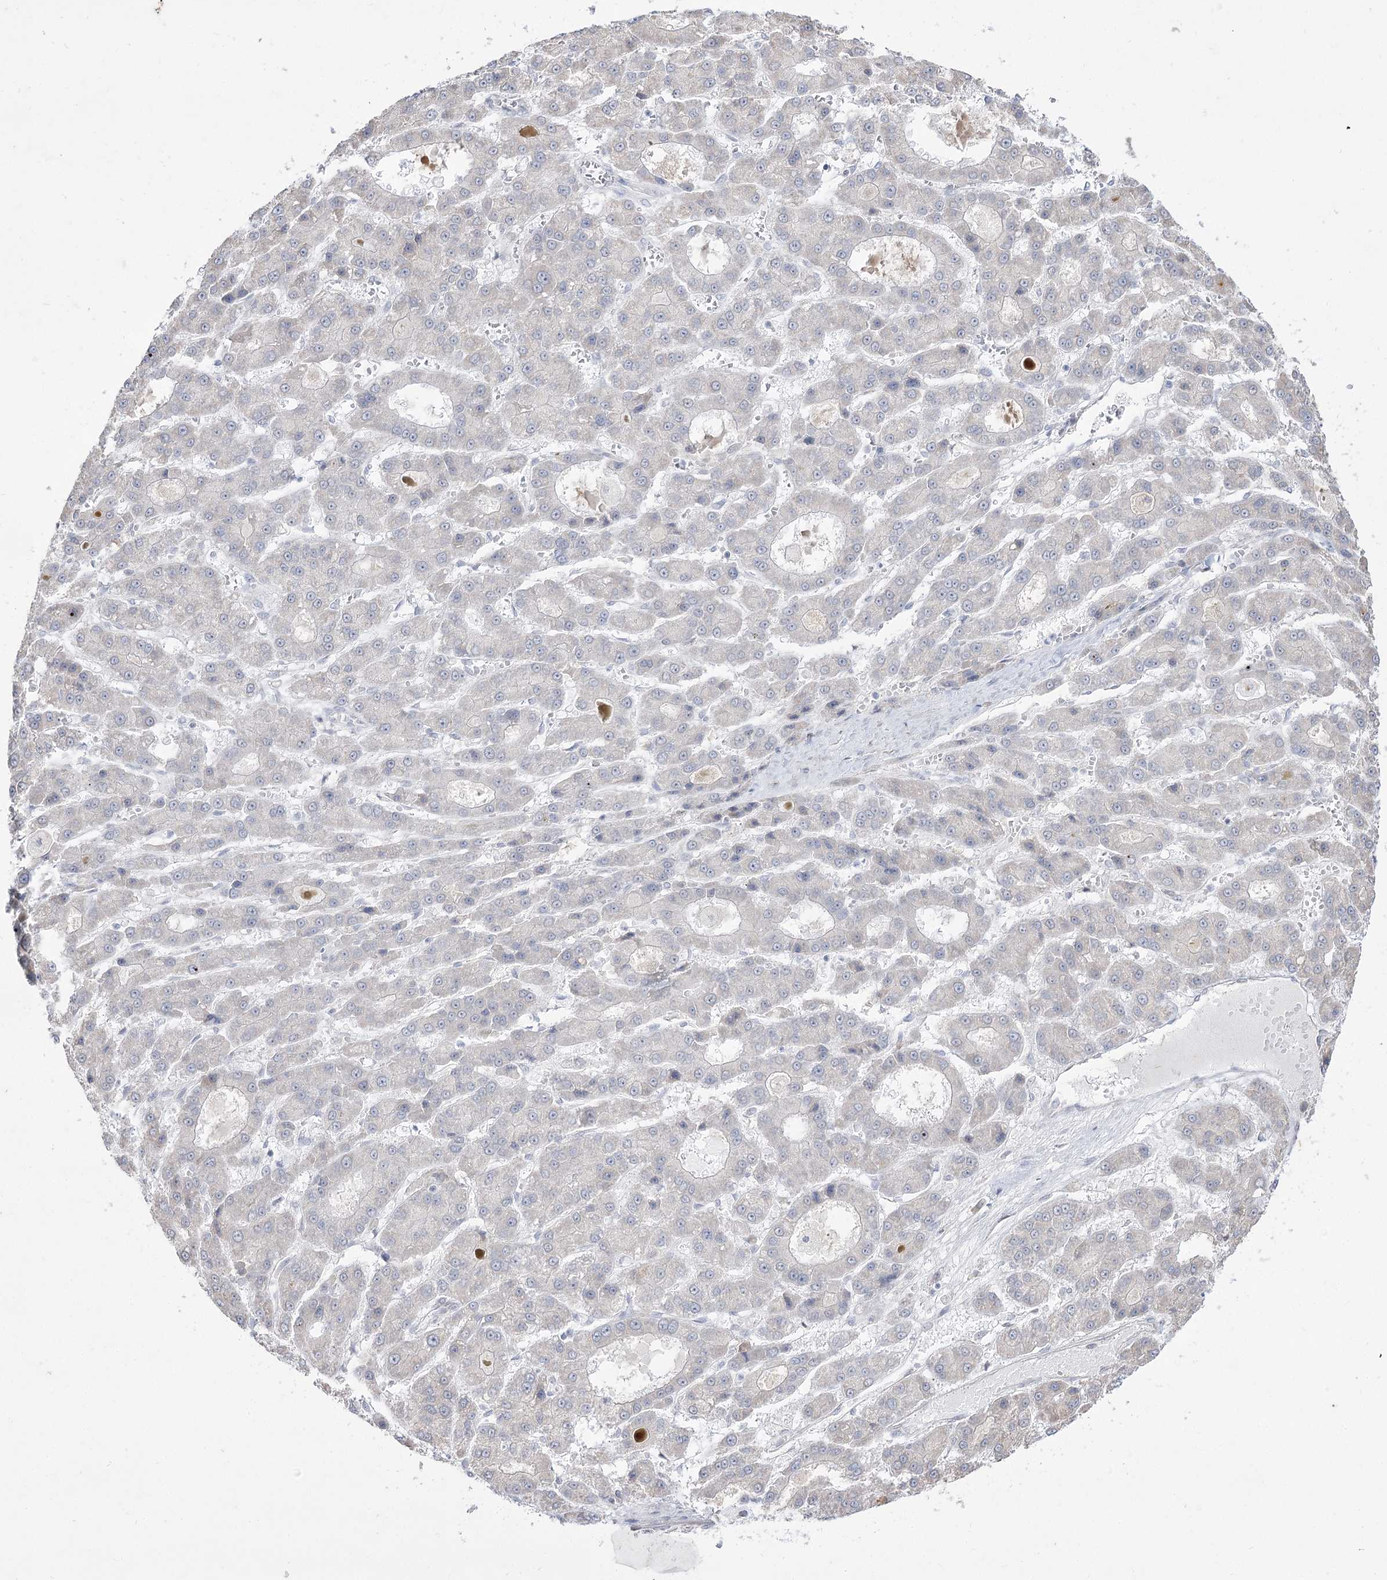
{"staining": {"intensity": "negative", "quantity": "none", "location": "none"}, "tissue": "liver cancer", "cell_type": "Tumor cells", "image_type": "cancer", "snomed": [{"axis": "morphology", "description": "Carcinoma, Hepatocellular, NOS"}, {"axis": "topography", "description": "Liver"}], "caption": "The micrograph reveals no significant expression in tumor cells of hepatocellular carcinoma (liver). (Immunohistochemistry (ihc), brightfield microscopy, high magnification).", "gene": "DDX50", "patient": {"sex": "male", "age": 70}}